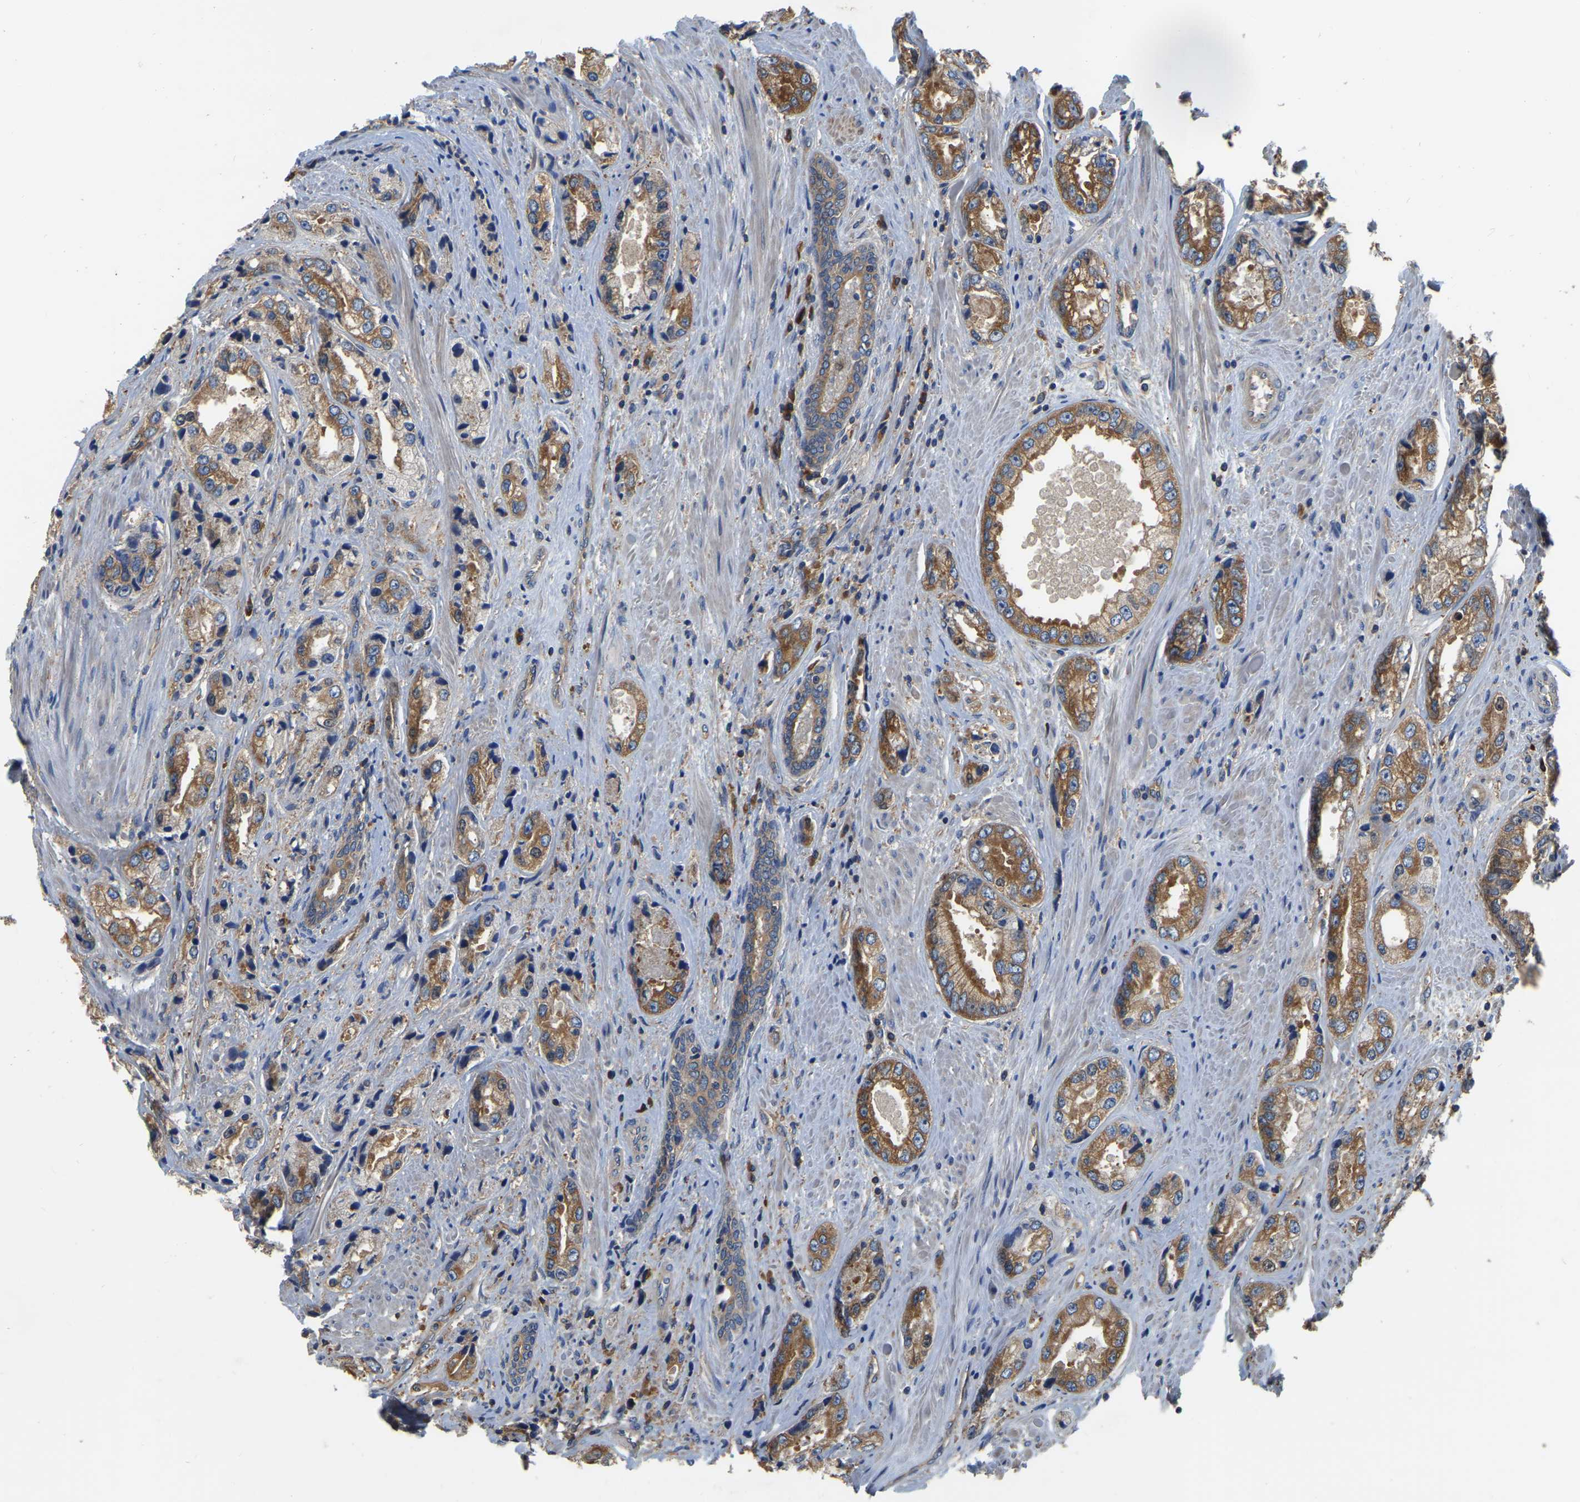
{"staining": {"intensity": "moderate", "quantity": ">75%", "location": "cytoplasmic/membranous"}, "tissue": "prostate cancer", "cell_type": "Tumor cells", "image_type": "cancer", "snomed": [{"axis": "morphology", "description": "Adenocarcinoma, High grade"}, {"axis": "topography", "description": "Prostate"}], "caption": "Human prostate cancer stained with a protein marker shows moderate staining in tumor cells.", "gene": "GARS1", "patient": {"sex": "male", "age": 61}}